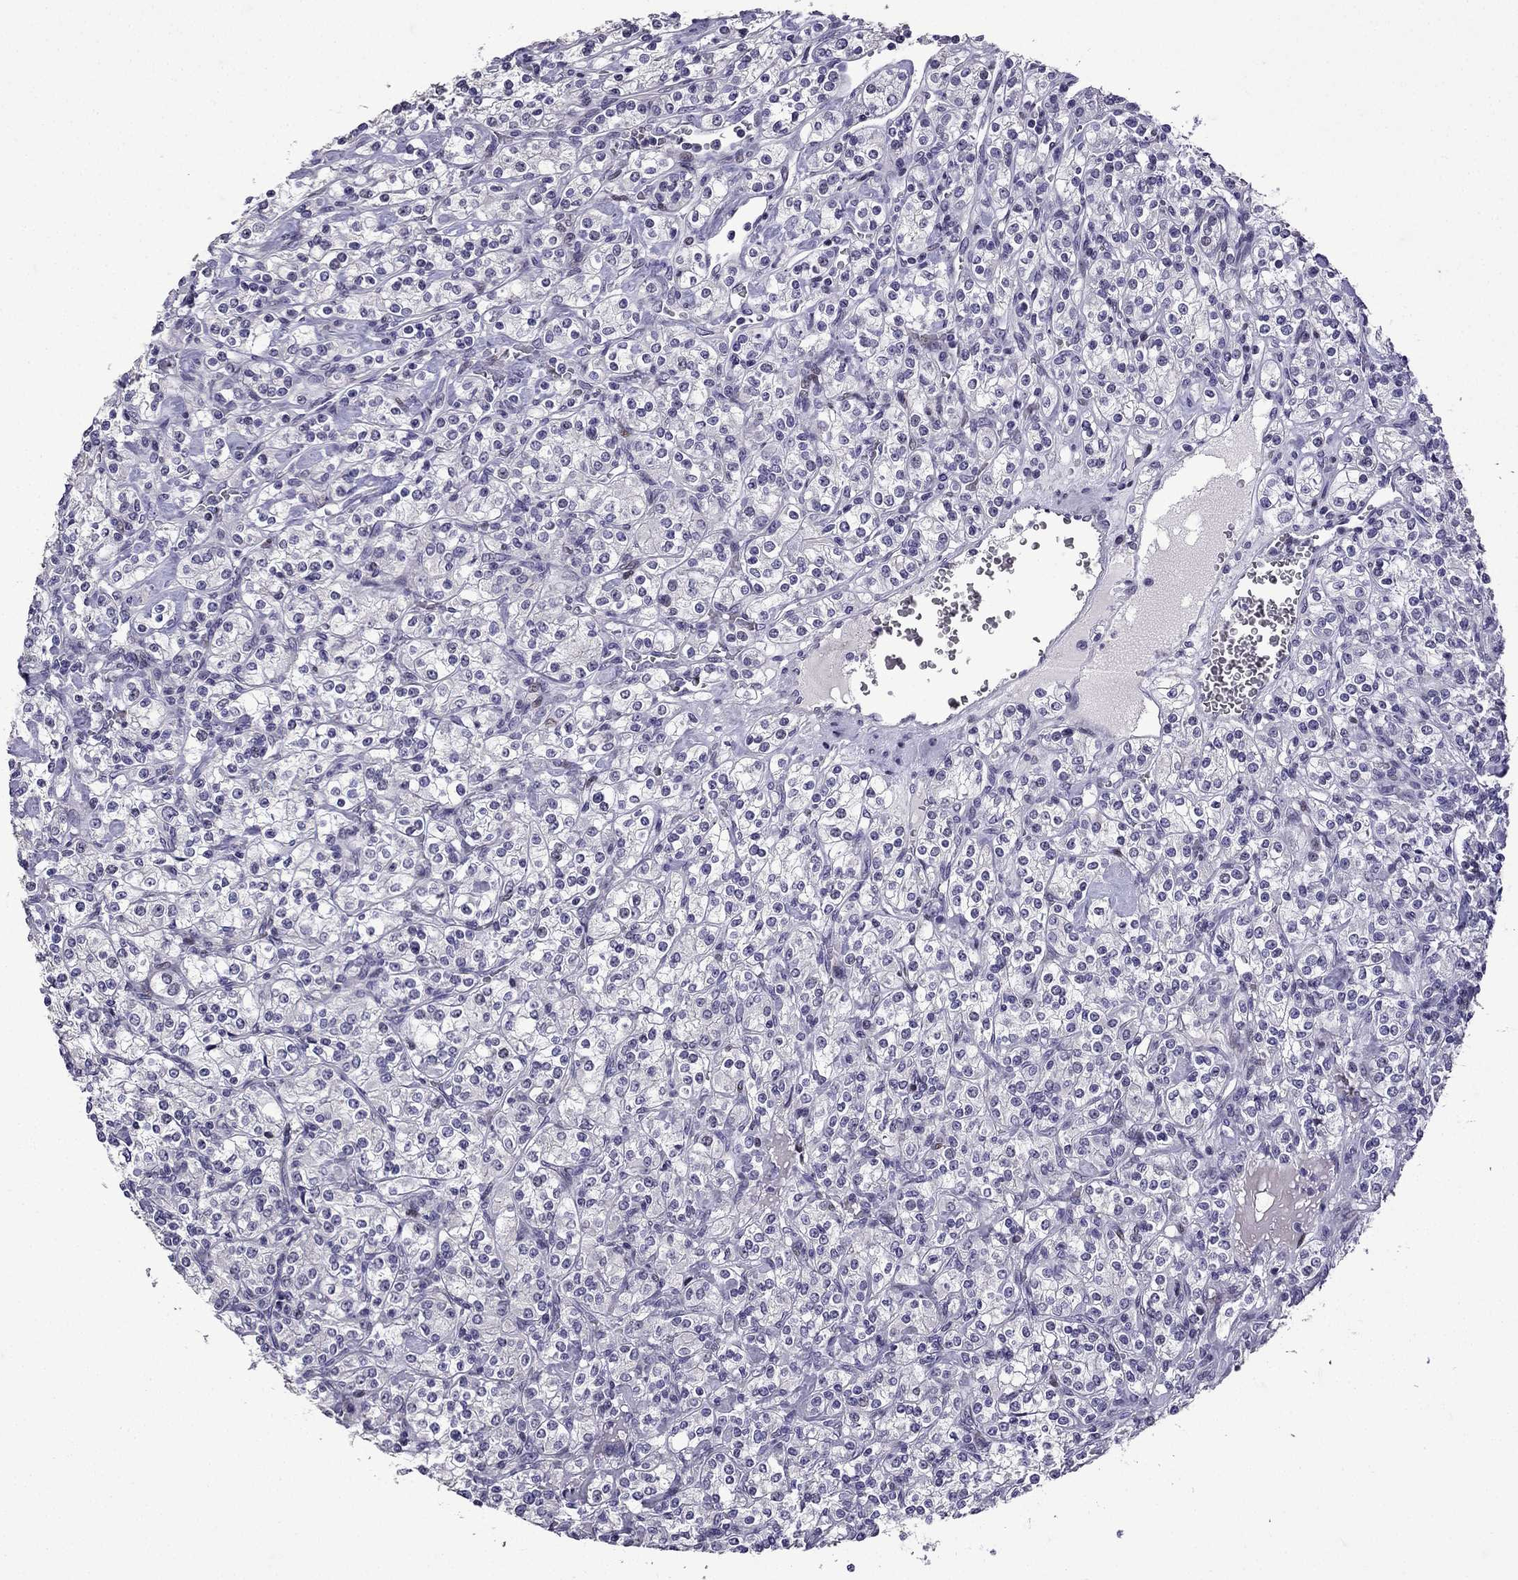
{"staining": {"intensity": "negative", "quantity": "none", "location": "none"}, "tissue": "renal cancer", "cell_type": "Tumor cells", "image_type": "cancer", "snomed": [{"axis": "morphology", "description": "Adenocarcinoma, NOS"}, {"axis": "topography", "description": "Kidney"}], "caption": "High power microscopy micrograph of an IHC micrograph of renal adenocarcinoma, revealing no significant positivity in tumor cells. (DAB (3,3'-diaminobenzidine) immunohistochemistry (IHC) with hematoxylin counter stain).", "gene": "TTN", "patient": {"sex": "male", "age": 77}}